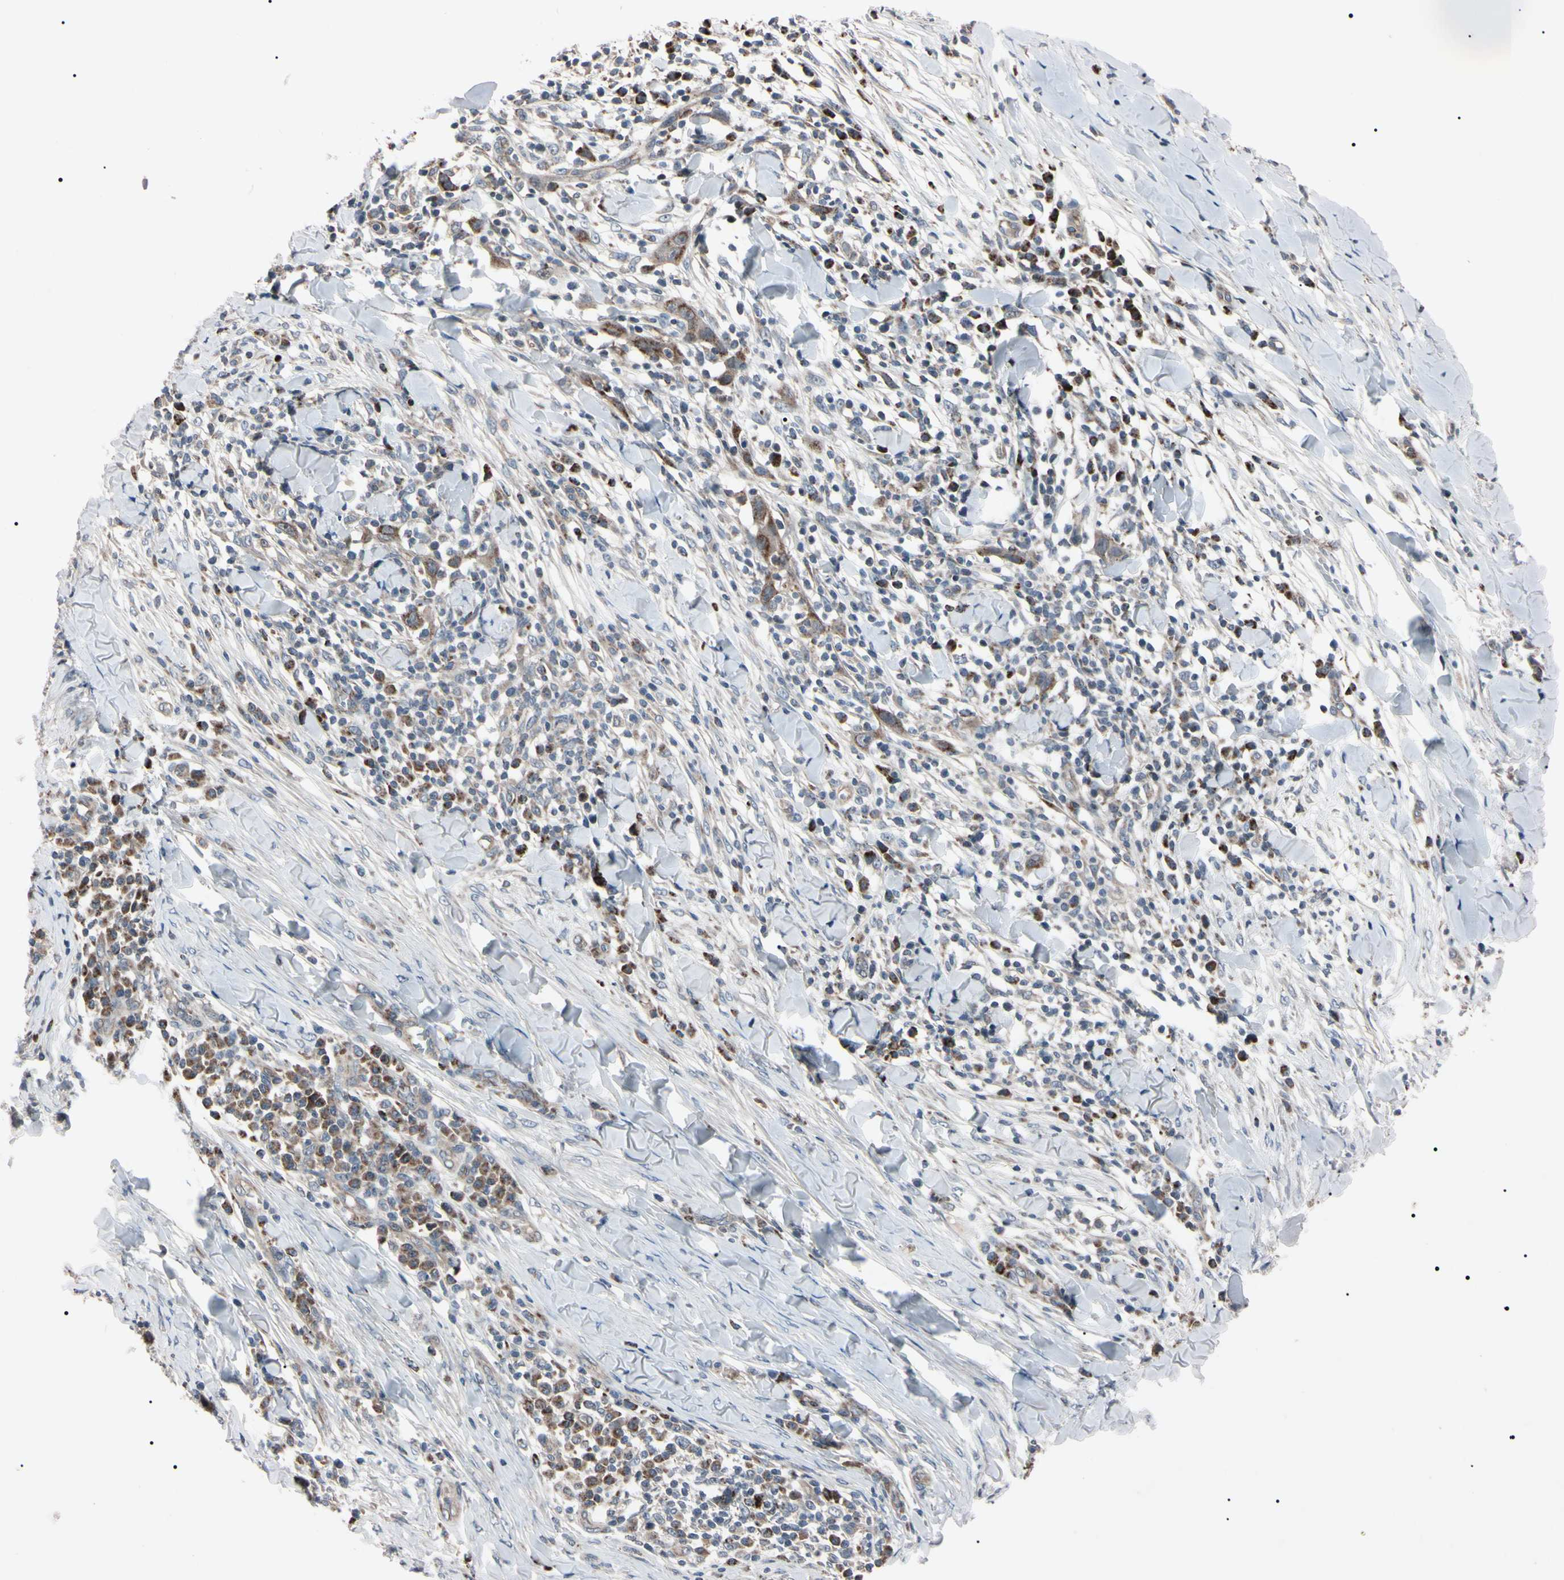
{"staining": {"intensity": "weak", "quantity": ">75%", "location": "cytoplasmic/membranous"}, "tissue": "skin cancer", "cell_type": "Tumor cells", "image_type": "cancer", "snomed": [{"axis": "morphology", "description": "Squamous cell carcinoma, NOS"}, {"axis": "topography", "description": "Skin"}], "caption": "The immunohistochemical stain highlights weak cytoplasmic/membranous staining in tumor cells of skin cancer tissue.", "gene": "TNFRSF1A", "patient": {"sex": "male", "age": 24}}